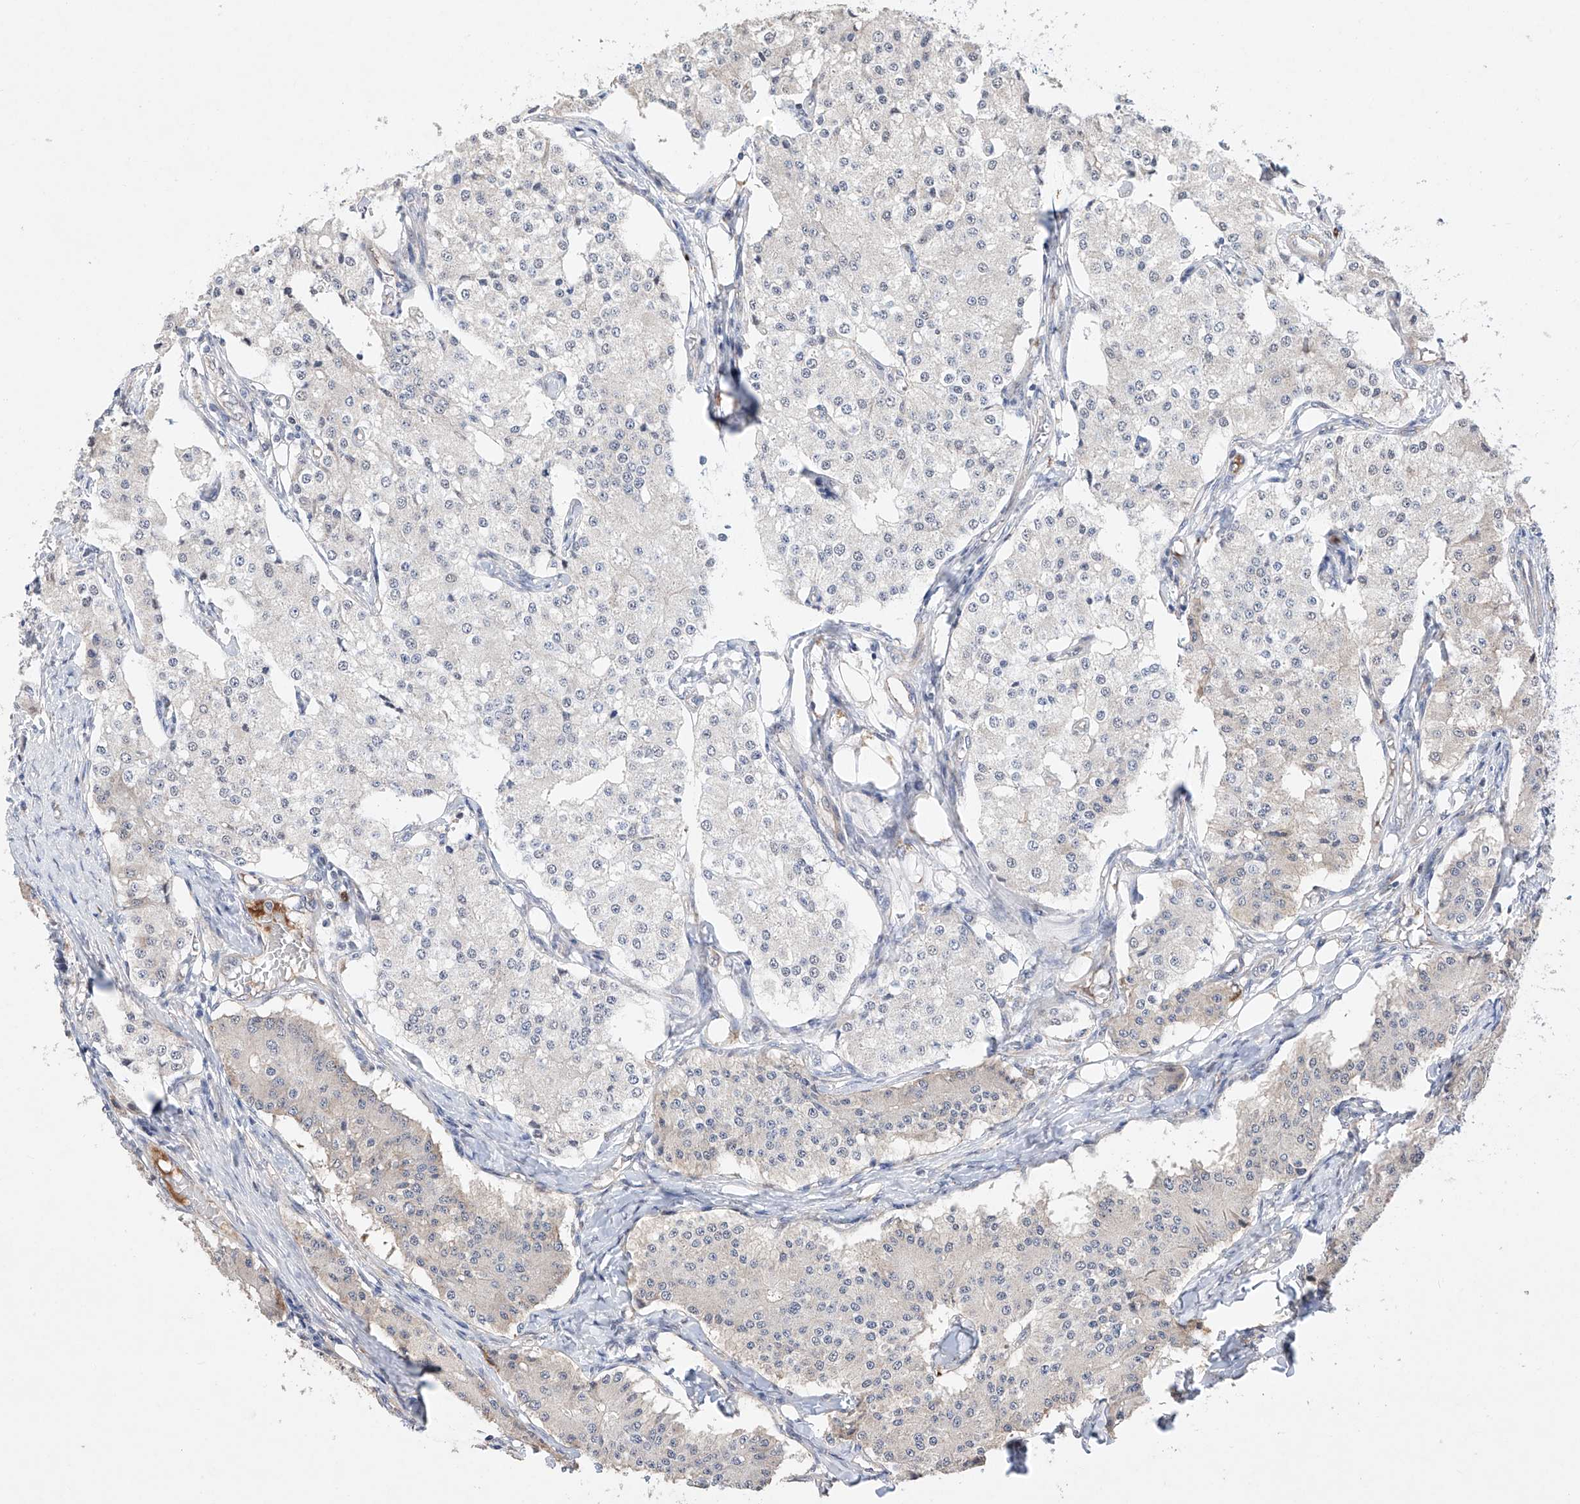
{"staining": {"intensity": "negative", "quantity": "none", "location": "none"}, "tissue": "carcinoid", "cell_type": "Tumor cells", "image_type": "cancer", "snomed": [{"axis": "morphology", "description": "Carcinoid, malignant, NOS"}, {"axis": "topography", "description": "Colon"}], "caption": "Carcinoid (malignant) was stained to show a protein in brown. There is no significant positivity in tumor cells.", "gene": "AFG1L", "patient": {"sex": "female", "age": 52}}